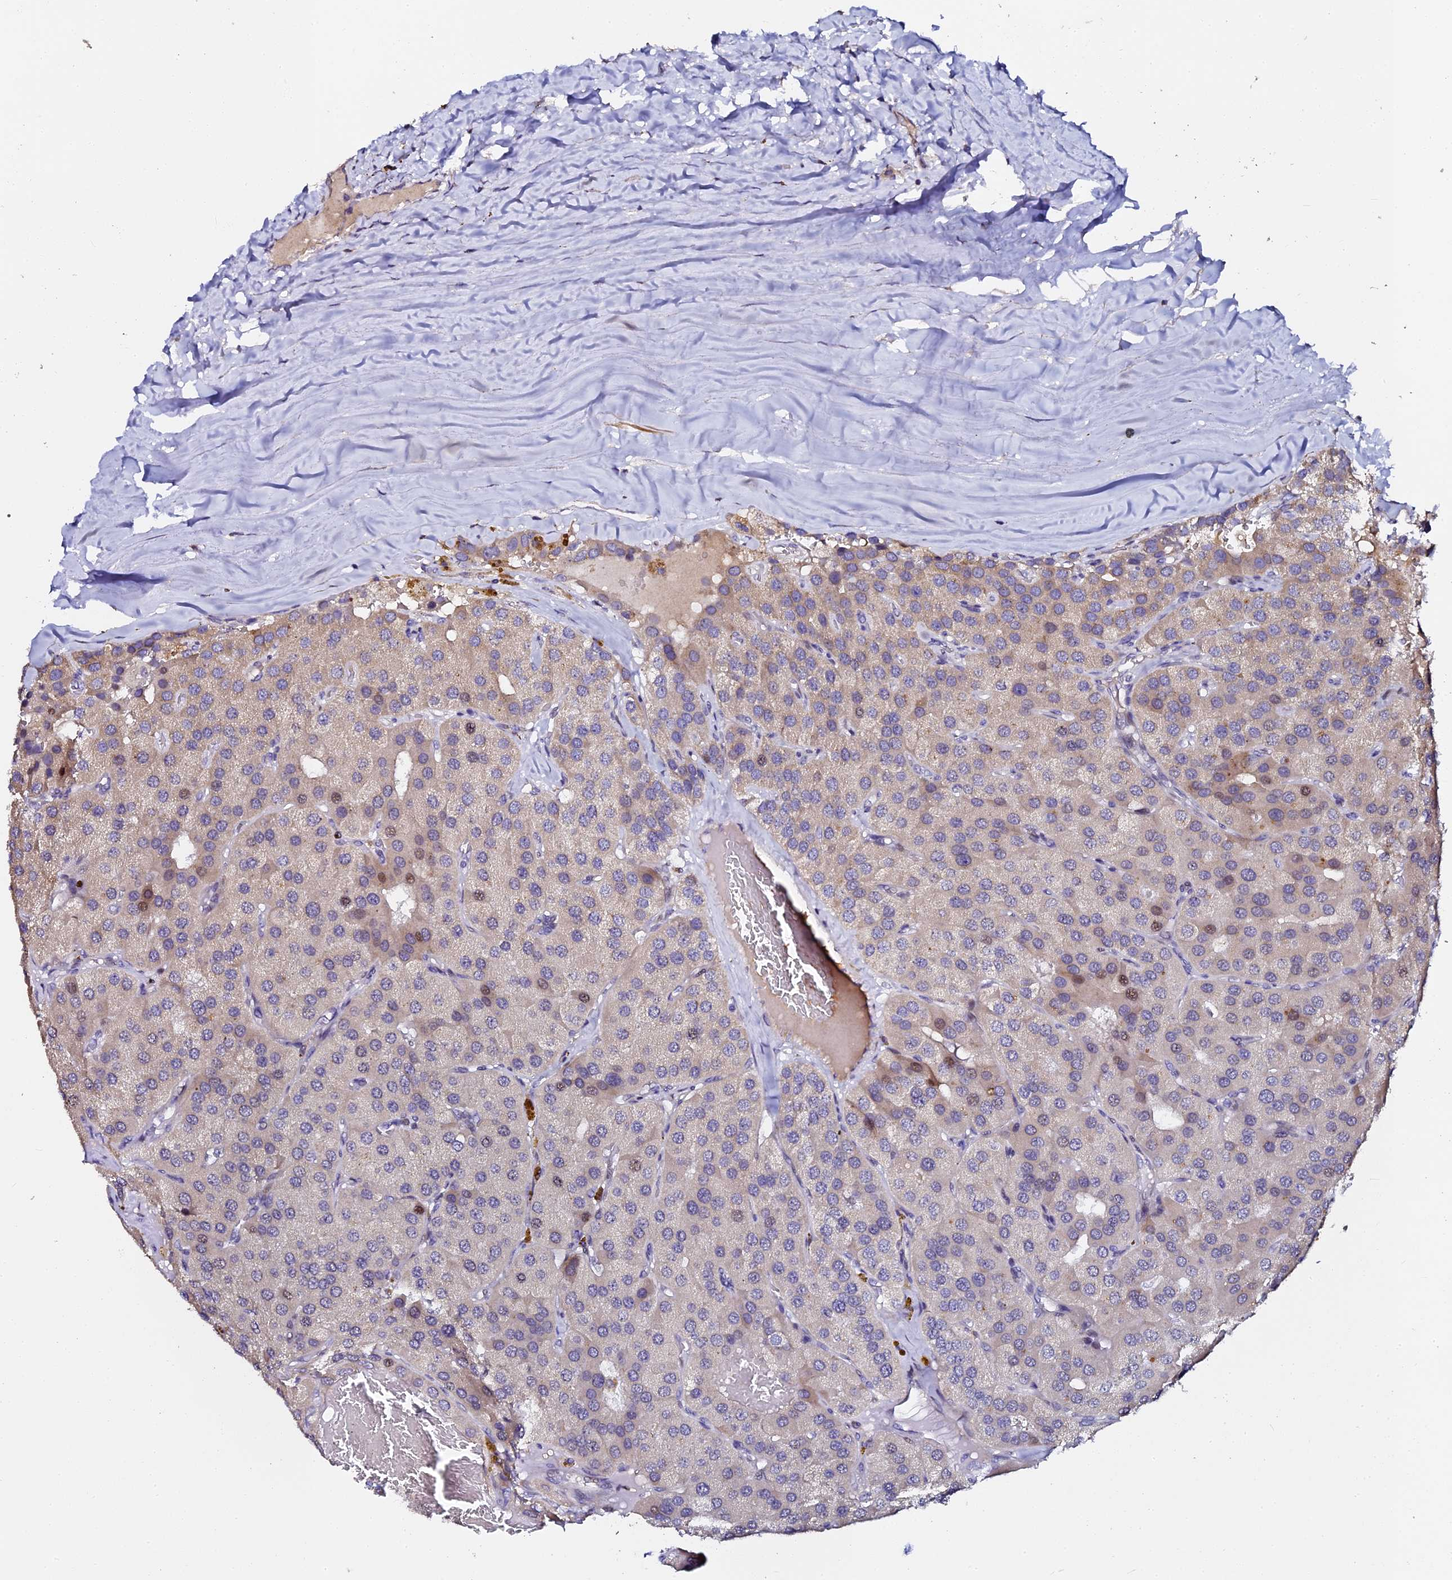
{"staining": {"intensity": "moderate", "quantity": "<25%", "location": "nuclear"}, "tissue": "parathyroid gland", "cell_type": "Glandular cells", "image_type": "normal", "snomed": [{"axis": "morphology", "description": "Normal tissue, NOS"}, {"axis": "morphology", "description": "Adenoma, NOS"}, {"axis": "topography", "description": "Parathyroid gland"}], "caption": "Unremarkable parathyroid gland demonstrates moderate nuclear expression in approximately <25% of glandular cells (IHC, brightfield microscopy, high magnification)..", "gene": "GPN3", "patient": {"sex": "female", "age": 86}}